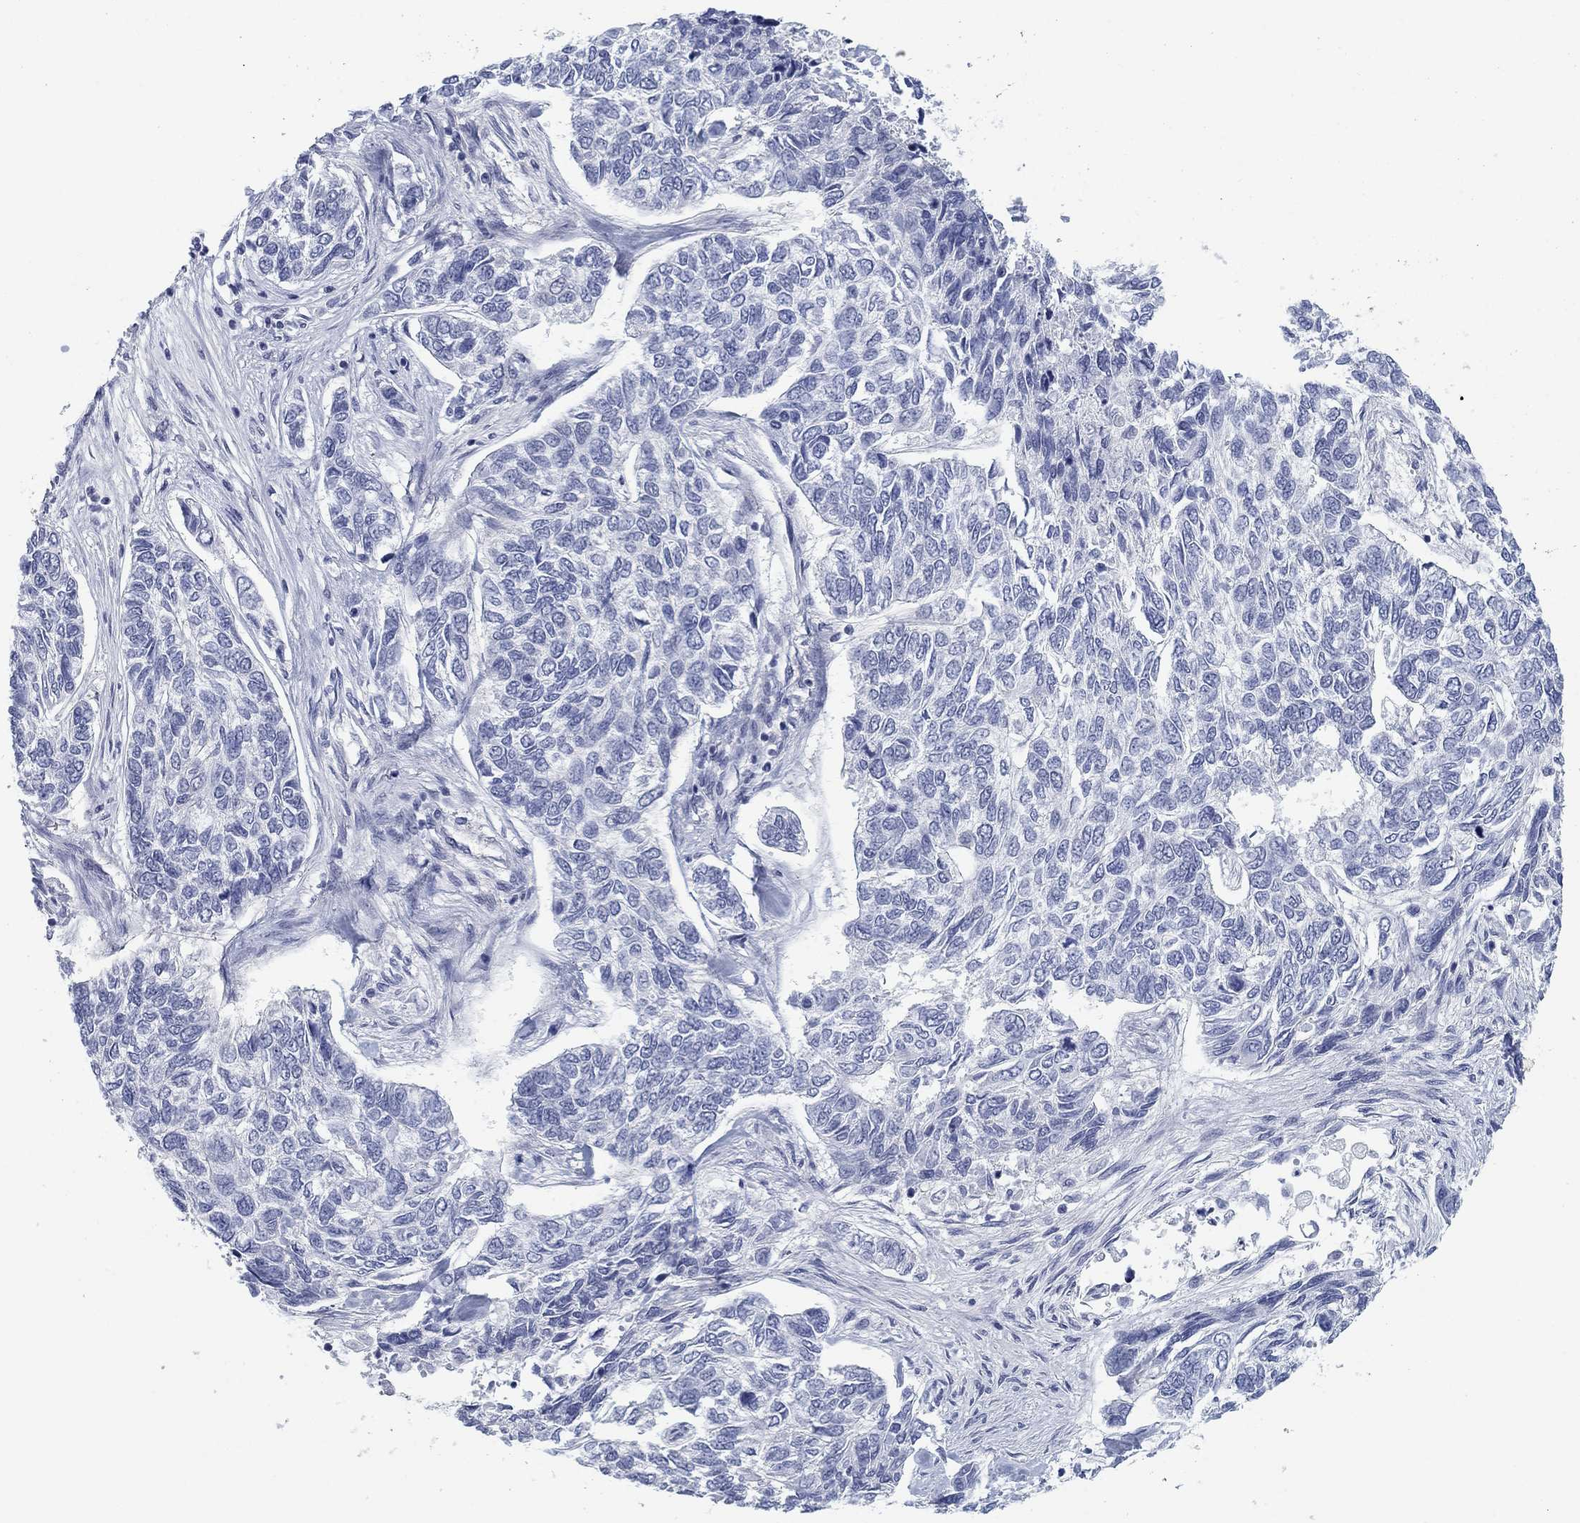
{"staining": {"intensity": "negative", "quantity": "none", "location": "none"}, "tissue": "skin cancer", "cell_type": "Tumor cells", "image_type": "cancer", "snomed": [{"axis": "morphology", "description": "Basal cell carcinoma"}, {"axis": "topography", "description": "Skin"}], "caption": "Immunohistochemistry of human basal cell carcinoma (skin) displays no expression in tumor cells.", "gene": "DNAL1", "patient": {"sex": "female", "age": 65}}